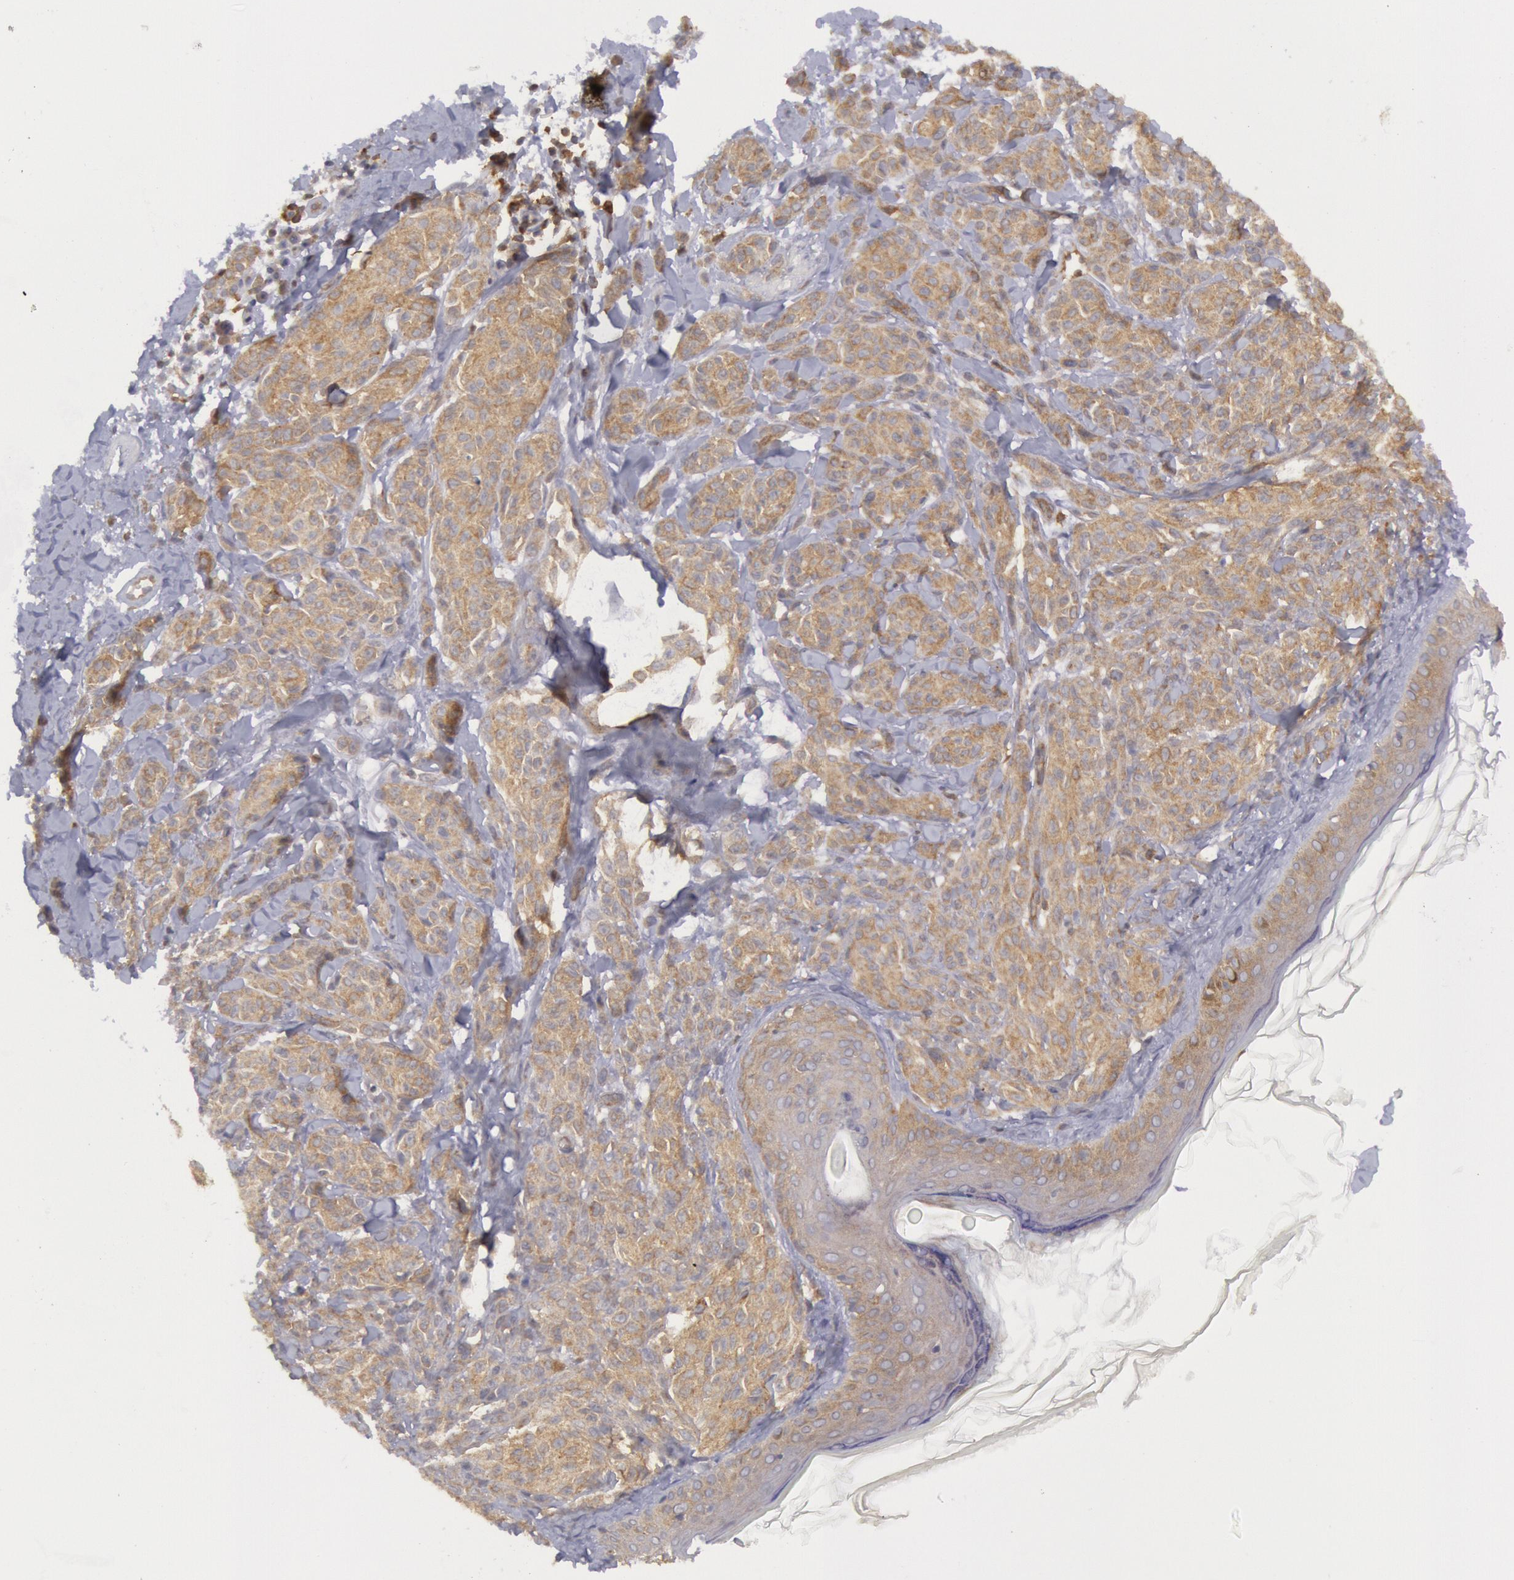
{"staining": {"intensity": "weak", "quantity": ">75%", "location": "cytoplasmic/membranous"}, "tissue": "melanoma", "cell_type": "Tumor cells", "image_type": "cancer", "snomed": [{"axis": "morphology", "description": "Malignant melanoma, NOS"}, {"axis": "topography", "description": "Skin"}], "caption": "This image displays immunohistochemistry staining of melanoma, with low weak cytoplasmic/membranous expression in approximately >75% of tumor cells.", "gene": "IKBKB", "patient": {"sex": "female", "age": 73}}